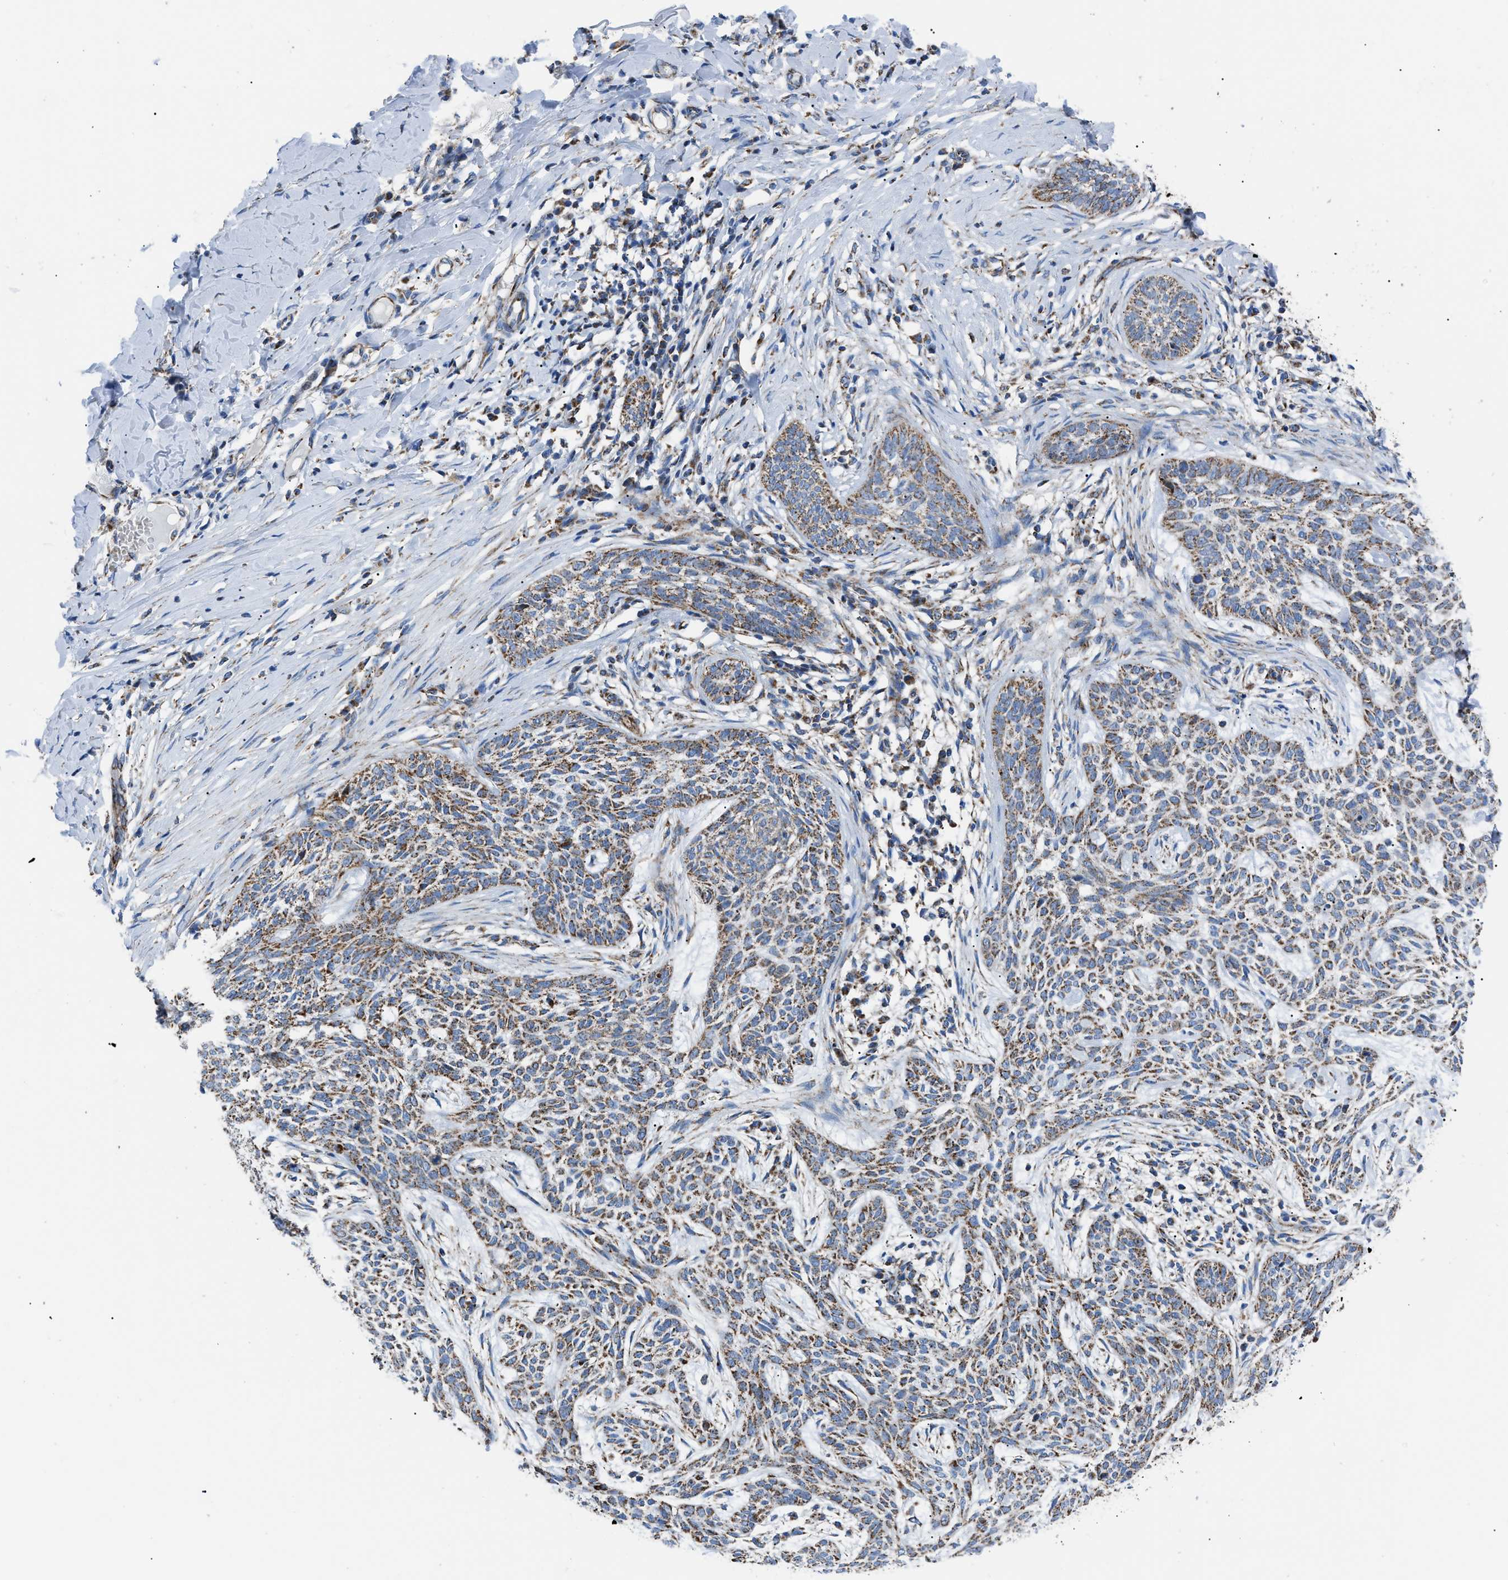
{"staining": {"intensity": "moderate", "quantity": ">75%", "location": "cytoplasmic/membranous"}, "tissue": "skin cancer", "cell_type": "Tumor cells", "image_type": "cancer", "snomed": [{"axis": "morphology", "description": "Basal cell carcinoma"}, {"axis": "topography", "description": "Skin"}], "caption": "Moderate cytoplasmic/membranous protein staining is seen in approximately >75% of tumor cells in skin cancer.", "gene": "PHB2", "patient": {"sex": "female", "age": 59}}